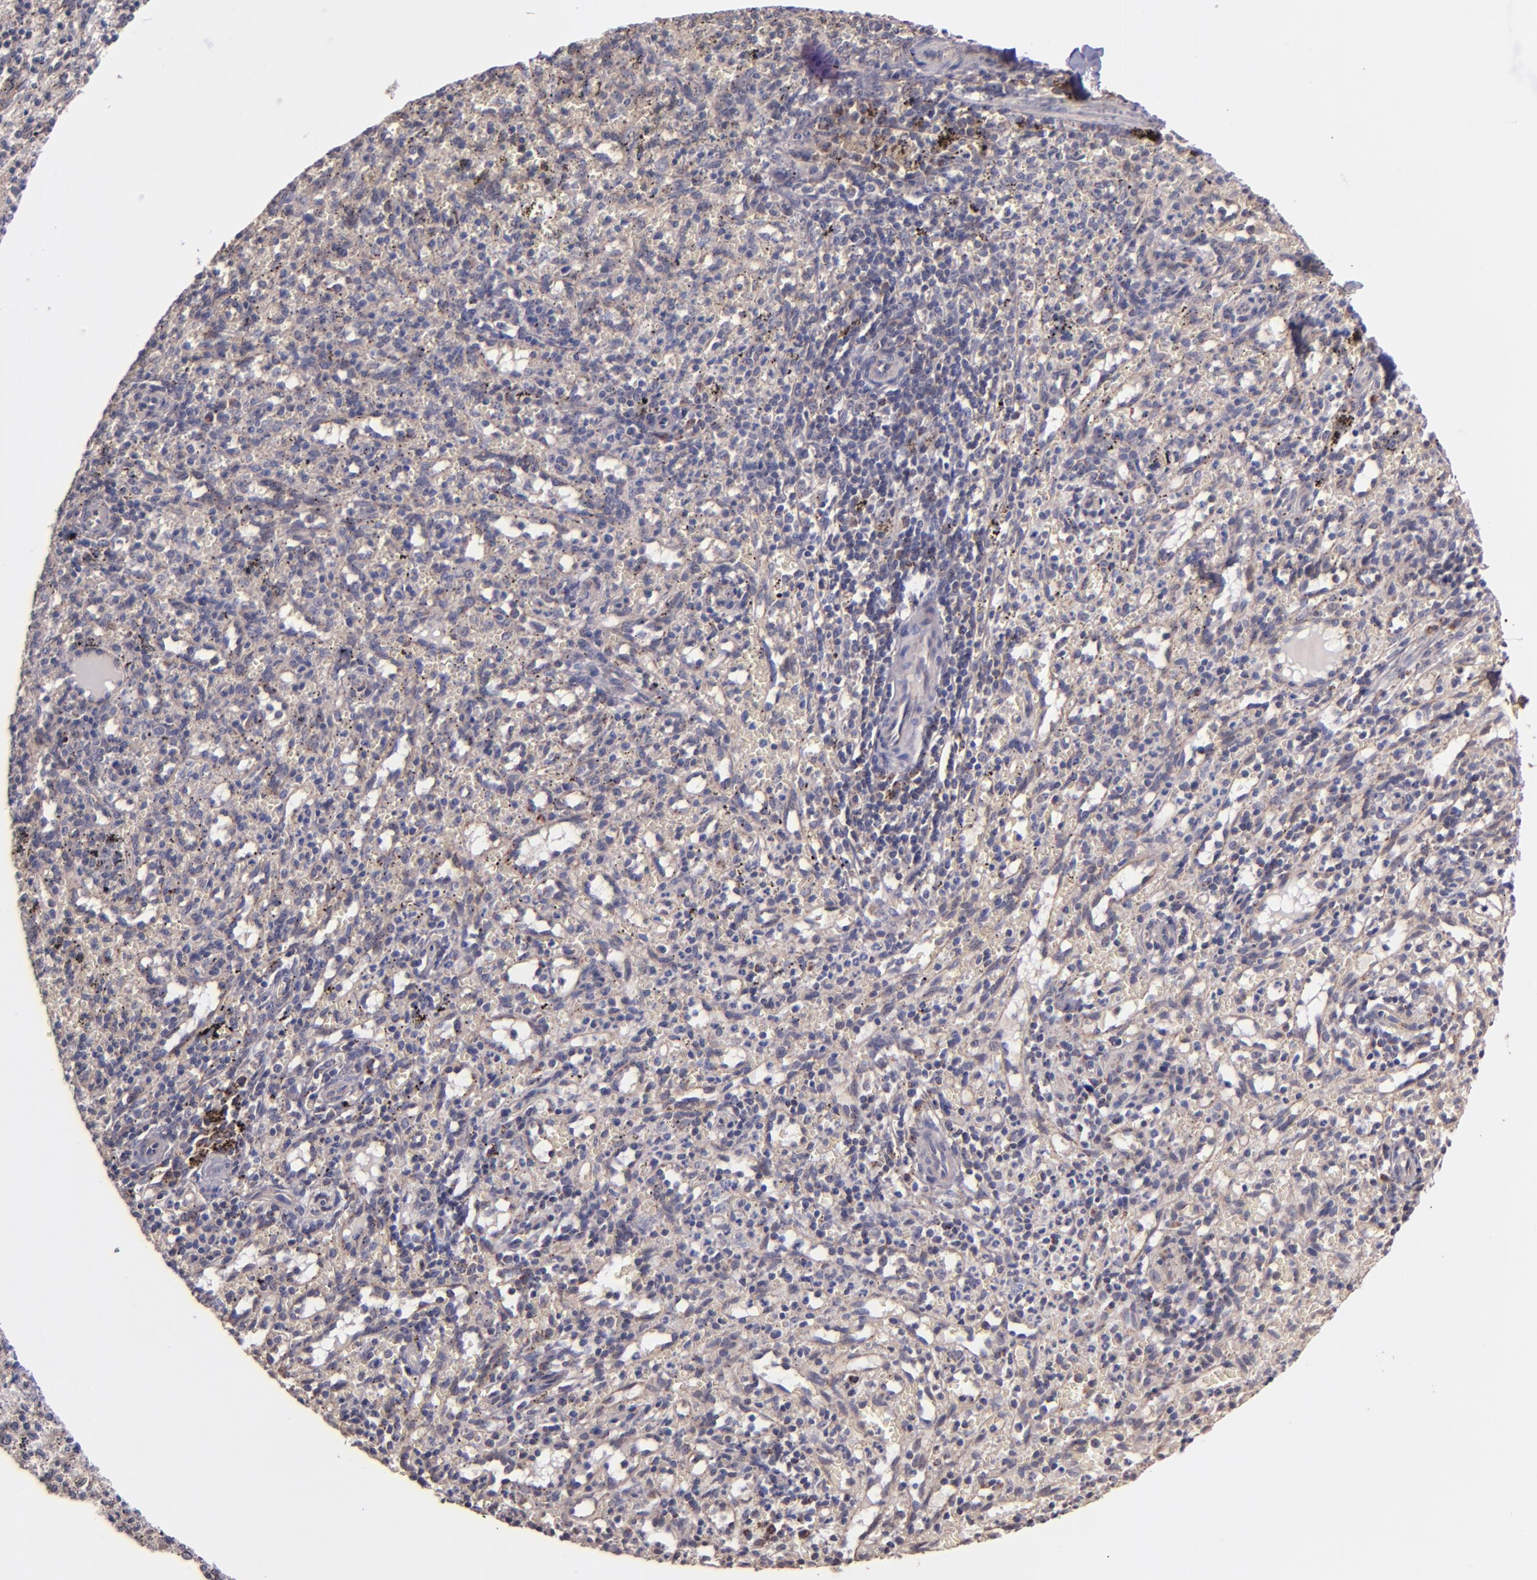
{"staining": {"intensity": "weak", "quantity": "<25%", "location": "cytoplasmic/membranous"}, "tissue": "spleen", "cell_type": "Cells in red pulp", "image_type": "normal", "snomed": [{"axis": "morphology", "description": "Normal tissue, NOS"}, {"axis": "topography", "description": "Spleen"}], "caption": "Immunohistochemistry photomicrograph of unremarkable spleen: human spleen stained with DAB shows no significant protein expression in cells in red pulp.", "gene": "SHC1", "patient": {"sex": "female", "age": 10}}